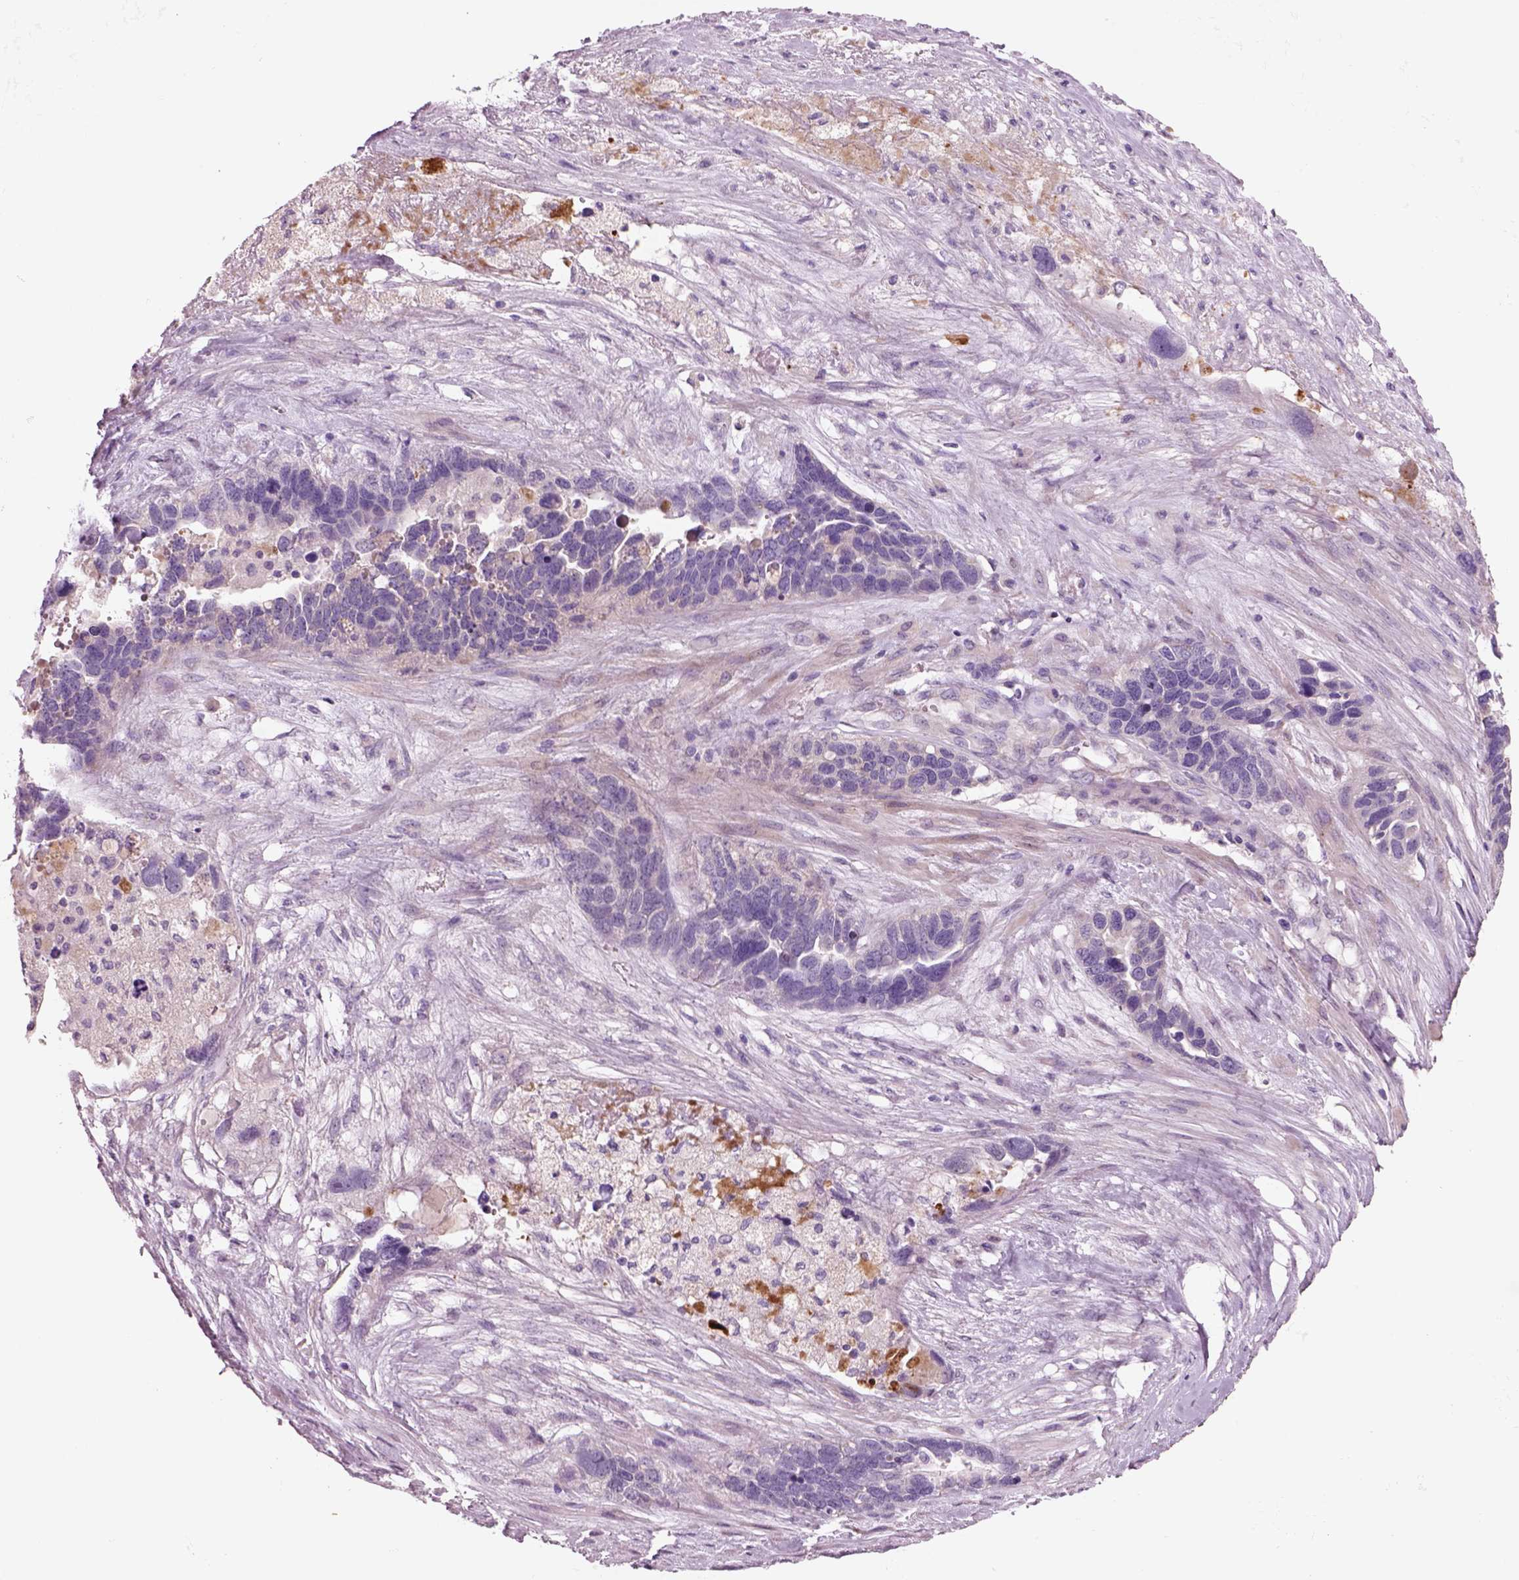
{"staining": {"intensity": "negative", "quantity": "none", "location": "none"}, "tissue": "ovarian cancer", "cell_type": "Tumor cells", "image_type": "cancer", "snomed": [{"axis": "morphology", "description": "Cystadenocarcinoma, serous, NOS"}, {"axis": "topography", "description": "Ovary"}], "caption": "IHC image of ovarian cancer (serous cystadenocarcinoma) stained for a protein (brown), which shows no staining in tumor cells.", "gene": "PLPP7", "patient": {"sex": "female", "age": 54}}